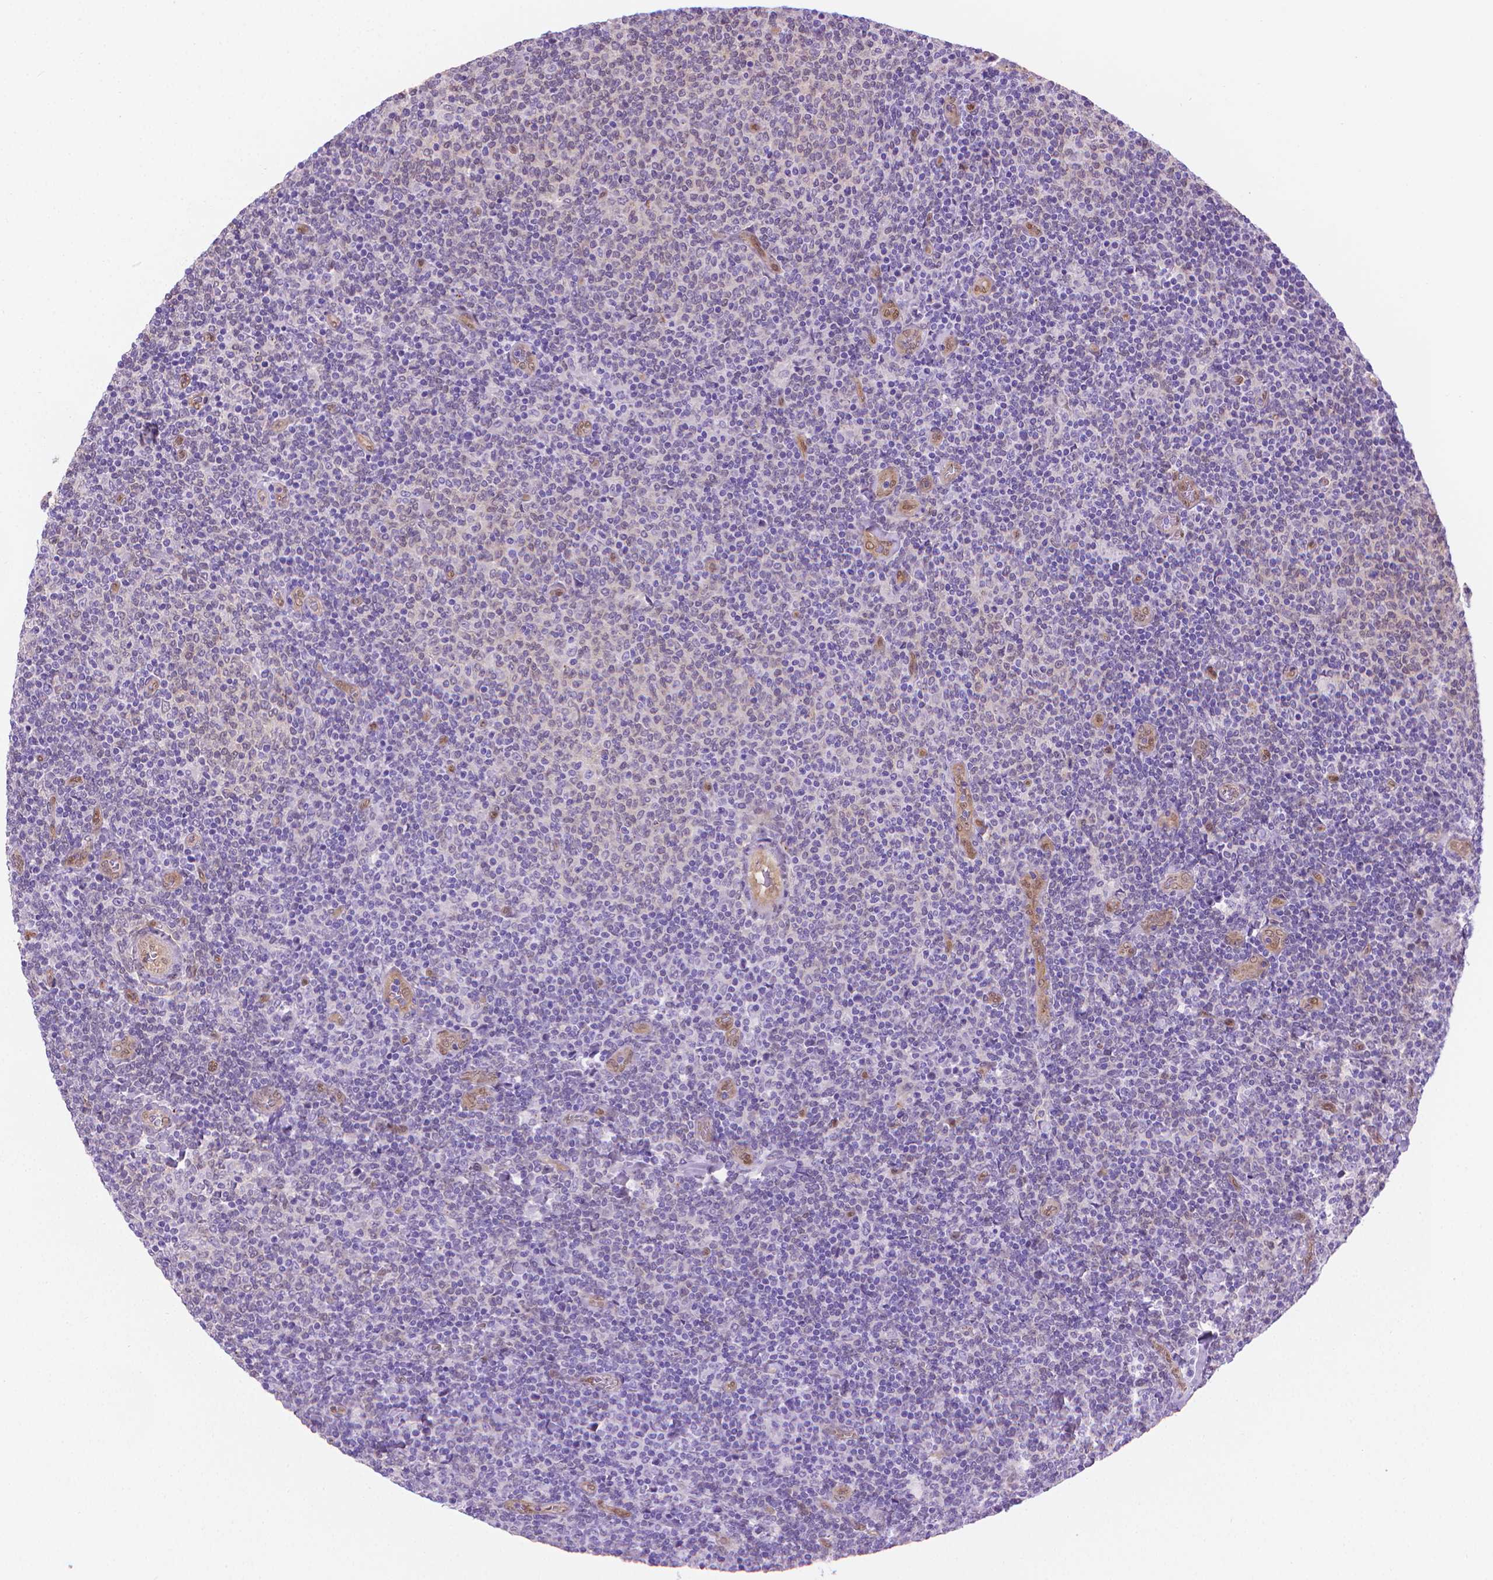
{"staining": {"intensity": "negative", "quantity": "none", "location": "none"}, "tissue": "lymphoma", "cell_type": "Tumor cells", "image_type": "cancer", "snomed": [{"axis": "morphology", "description": "Malignant lymphoma, non-Hodgkin's type, Low grade"}, {"axis": "topography", "description": "Lymph node"}], "caption": "Immunohistochemistry (IHC) image of human low-grade malignant lymphoma, non-Hodgkin's type stained for a protein (brown), which reveals no positivity in tumor cells. Nuclei are stained in blue.", "gene": "CLIC4", "patient": {"sex": "male", "age": 52}}